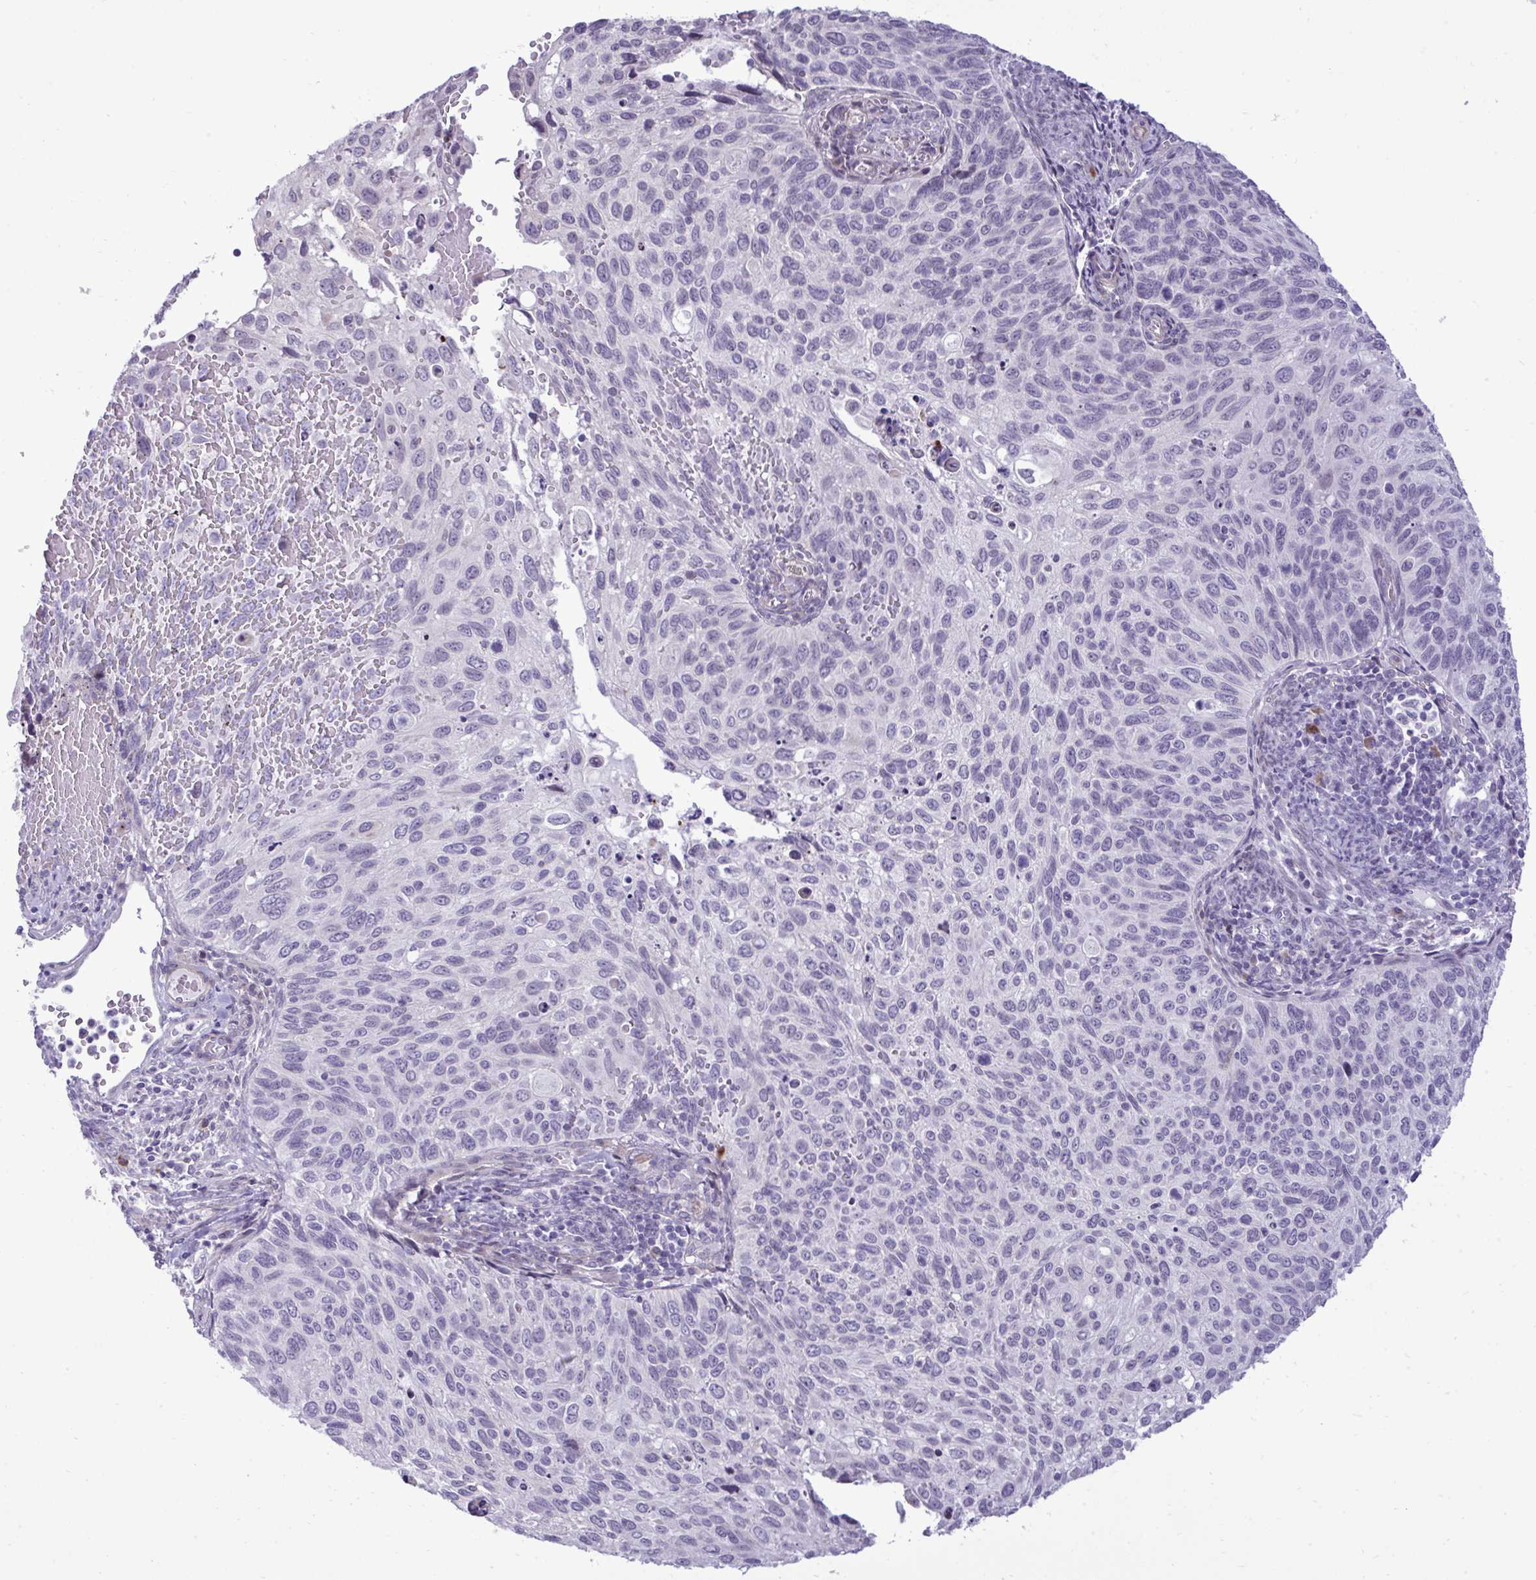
{"staining": {"intensity": "negative", "quantity": "none", "location": "none"}, "tissue": "cervical cancer", "cell_type": "Tumor cells", "image_type": "cancer", "snomed": [{"axis": "morphology", "description": "Squamous cell carcinoma, NOS"}, {"axis": "topography", "description": "Cervix"}], "caption": "Immunohistochemical staining of cervical cancer shows no significant positivity in tumor cells.", "gene": "SPAG1", "patient": {"sex": "female", "age": 70}}